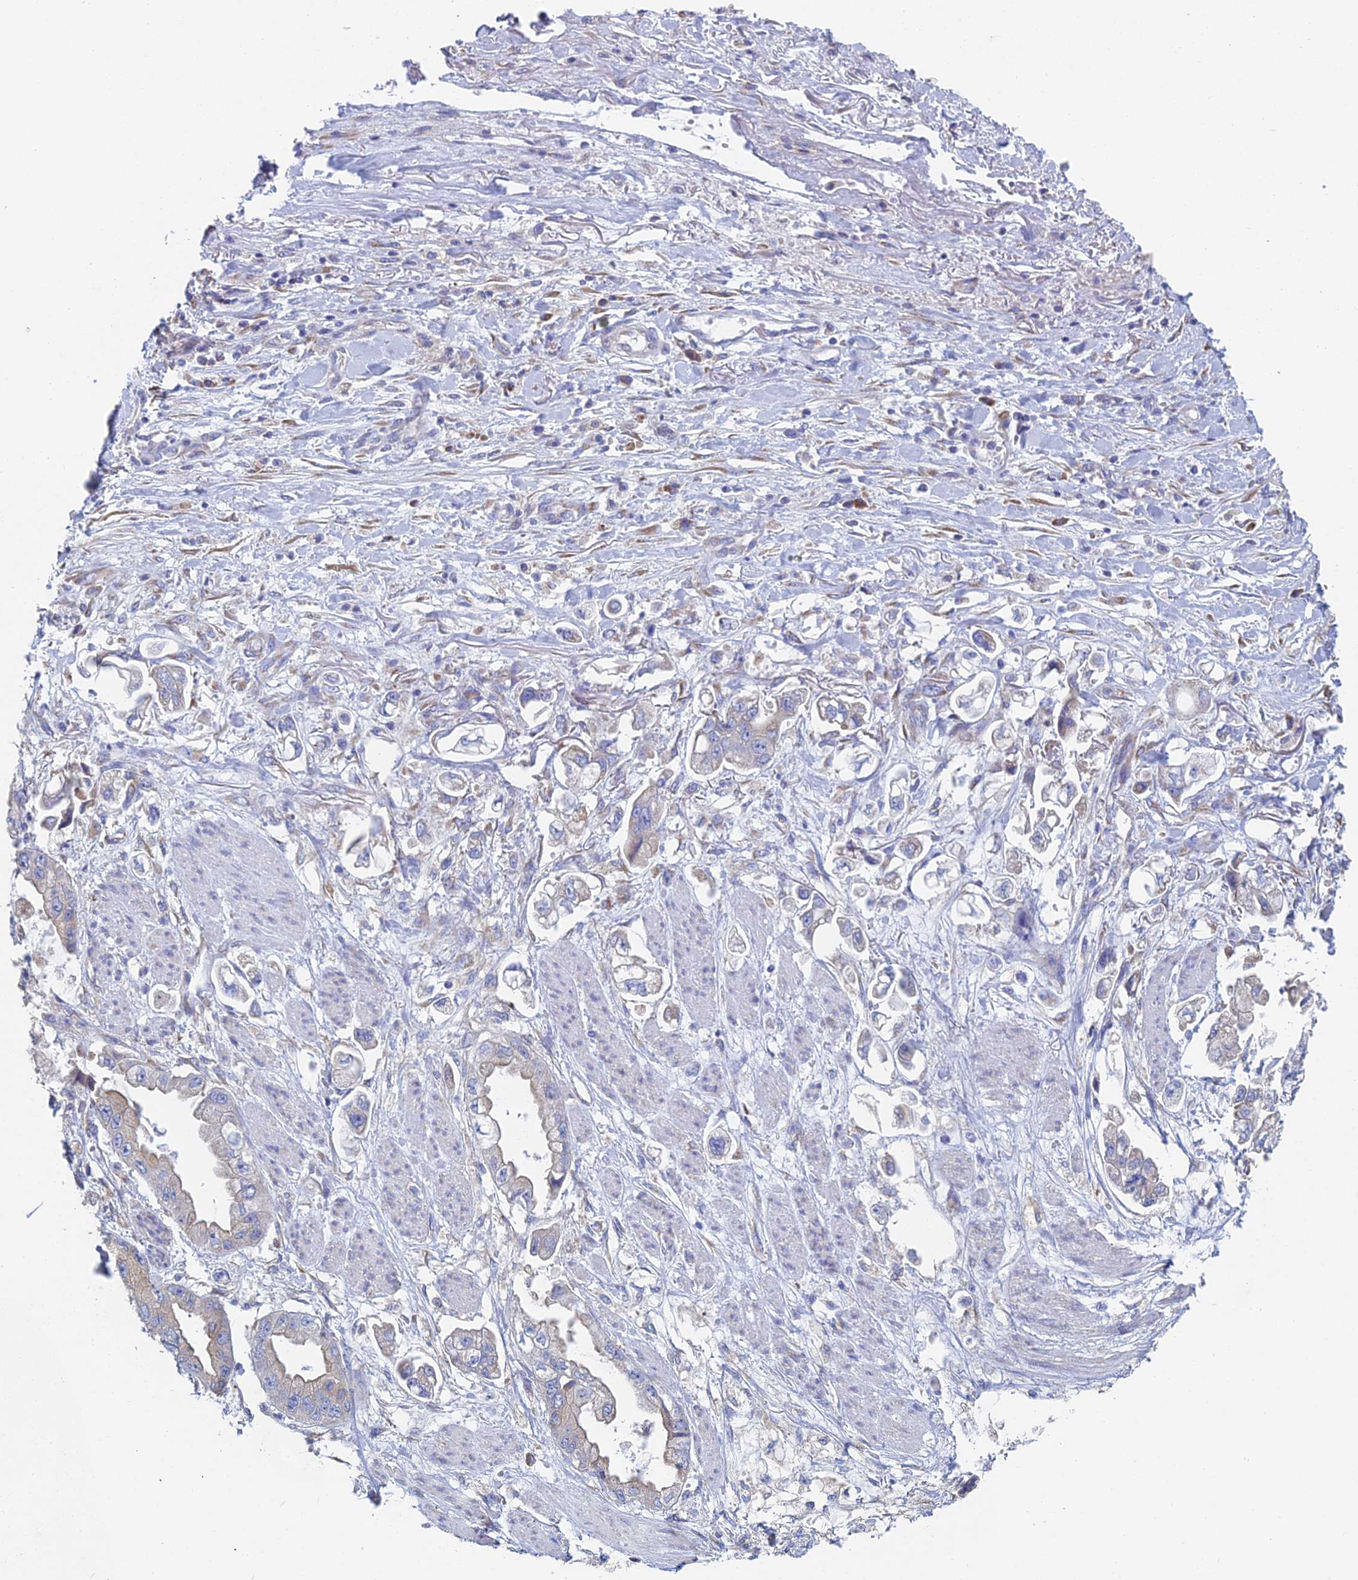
{"staining": {"intensity": "moderate", "quantity": "25%-75%", "location": "cytoplasmic/membranous"}, "tissue": "stomach cancer", "cell_type": "Tumor cells", "image_type": "cancer", "snomed": [{"axis": "morphology", "description": "Adenocarcinoma, NOS"}, {"axis": "topography", "description": "Stomach"}], "caption": "This histopathology image reveals stomach cancer stained with immunohistochemistry (IHC) to label a protein in brown. The cytoplasmic/membranous of tumor cells show moderate positivity for the protein. Nuclei are counter-stained blue.", "gene": "CRACR2B", "patient": {"sex": "male", "age": 62}}